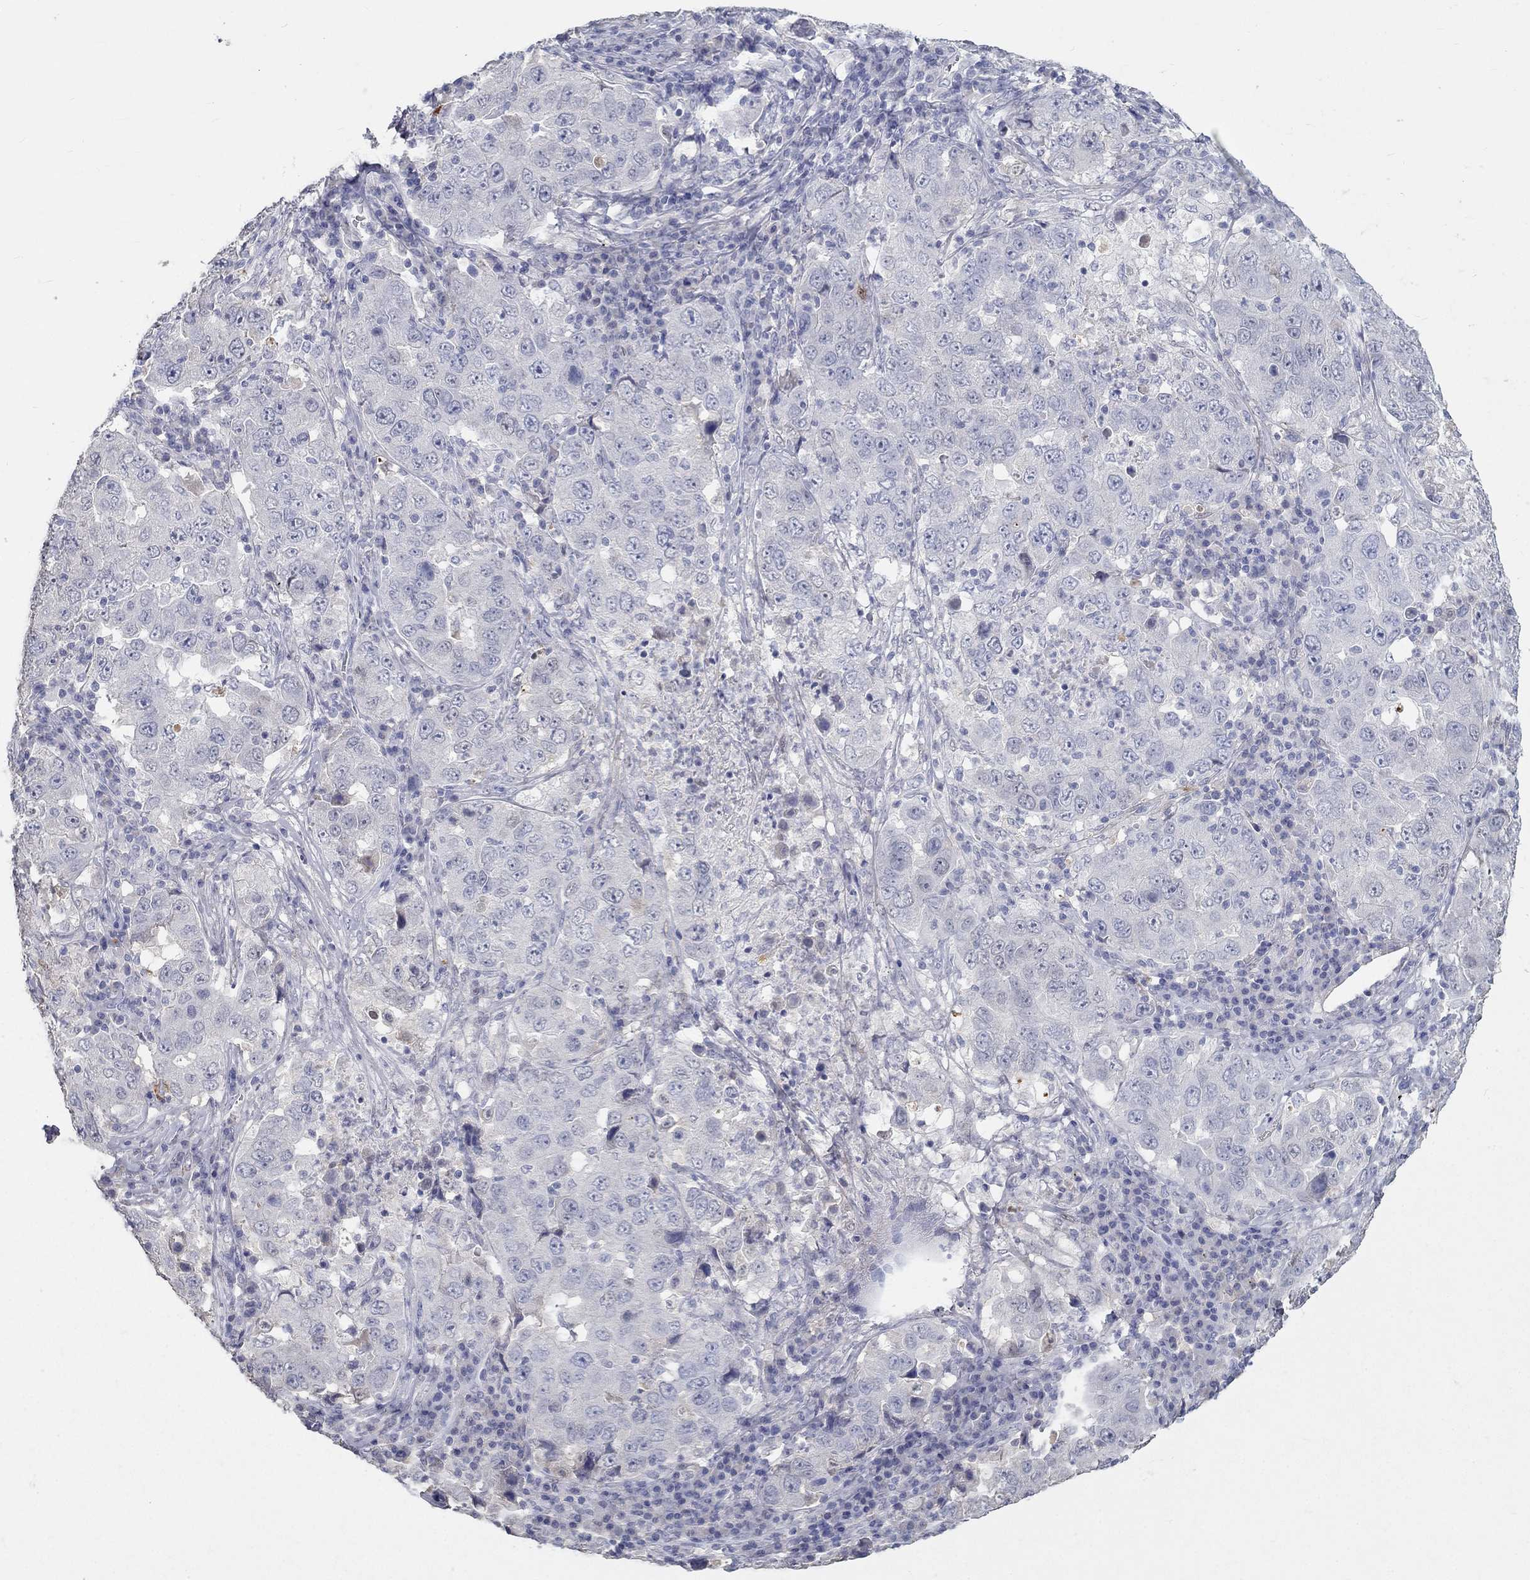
{"staining": {"intensity": "negative", "quantity": "none", "location": "none"}, "tissue": "lung cancer", "cell_type": "Tumor cells", "image_type": "cancer", "snomed": [{"axis": "morphology", "description": "Adenocarcinoma, NOS"}, {"axis": "topography", "description": "Lung"}], "caption": "The histopathology image shows no significant expression in tumor cells of lung adenocarcinoma.", "gene": "FGF2", "patient": {"sex": "male", "age": 73}}